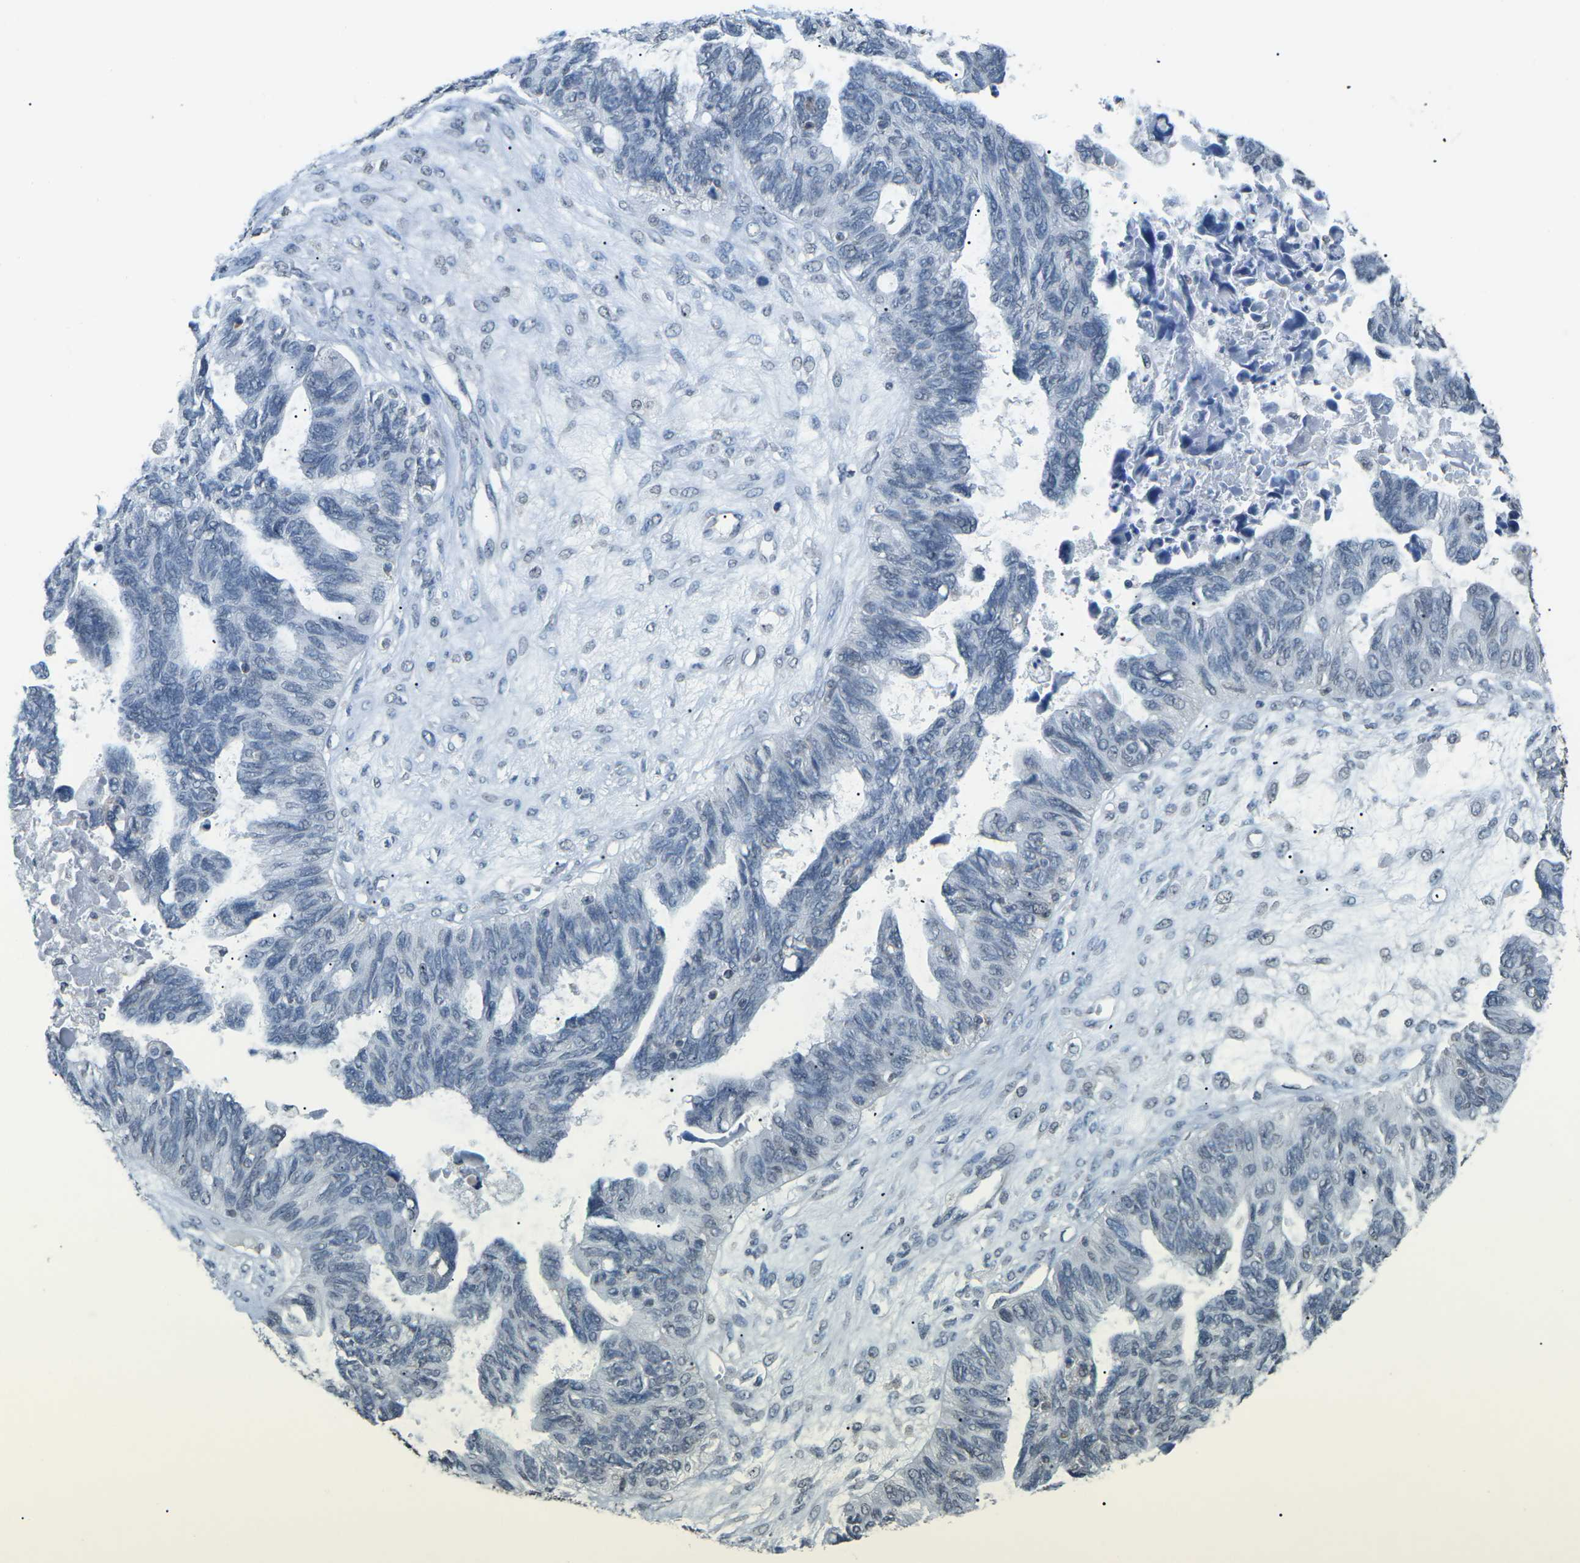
{"staining": {"intensity": "negative", "quantity": "none", "location": "none"}, "tissue": "ovarian cancer", "cell_type": "Tumor cells", "image_type": "cancer", "snomed": [{"axis": "morphology", "description": "Cystadenocarcinoma, serous, NOS"}, {"axis": "topography", "description": "Ovary"}], "caption": "The micrograph shows no significant expression in tumor cells of serous cystadenocarcinoma (ovarian). (Brightfield microscopy of DAB (3,3'-diaminobenzidine) IHC at high magnification).", "gene": "TFR2", "patient": {"sex": "female", "age": 79}}